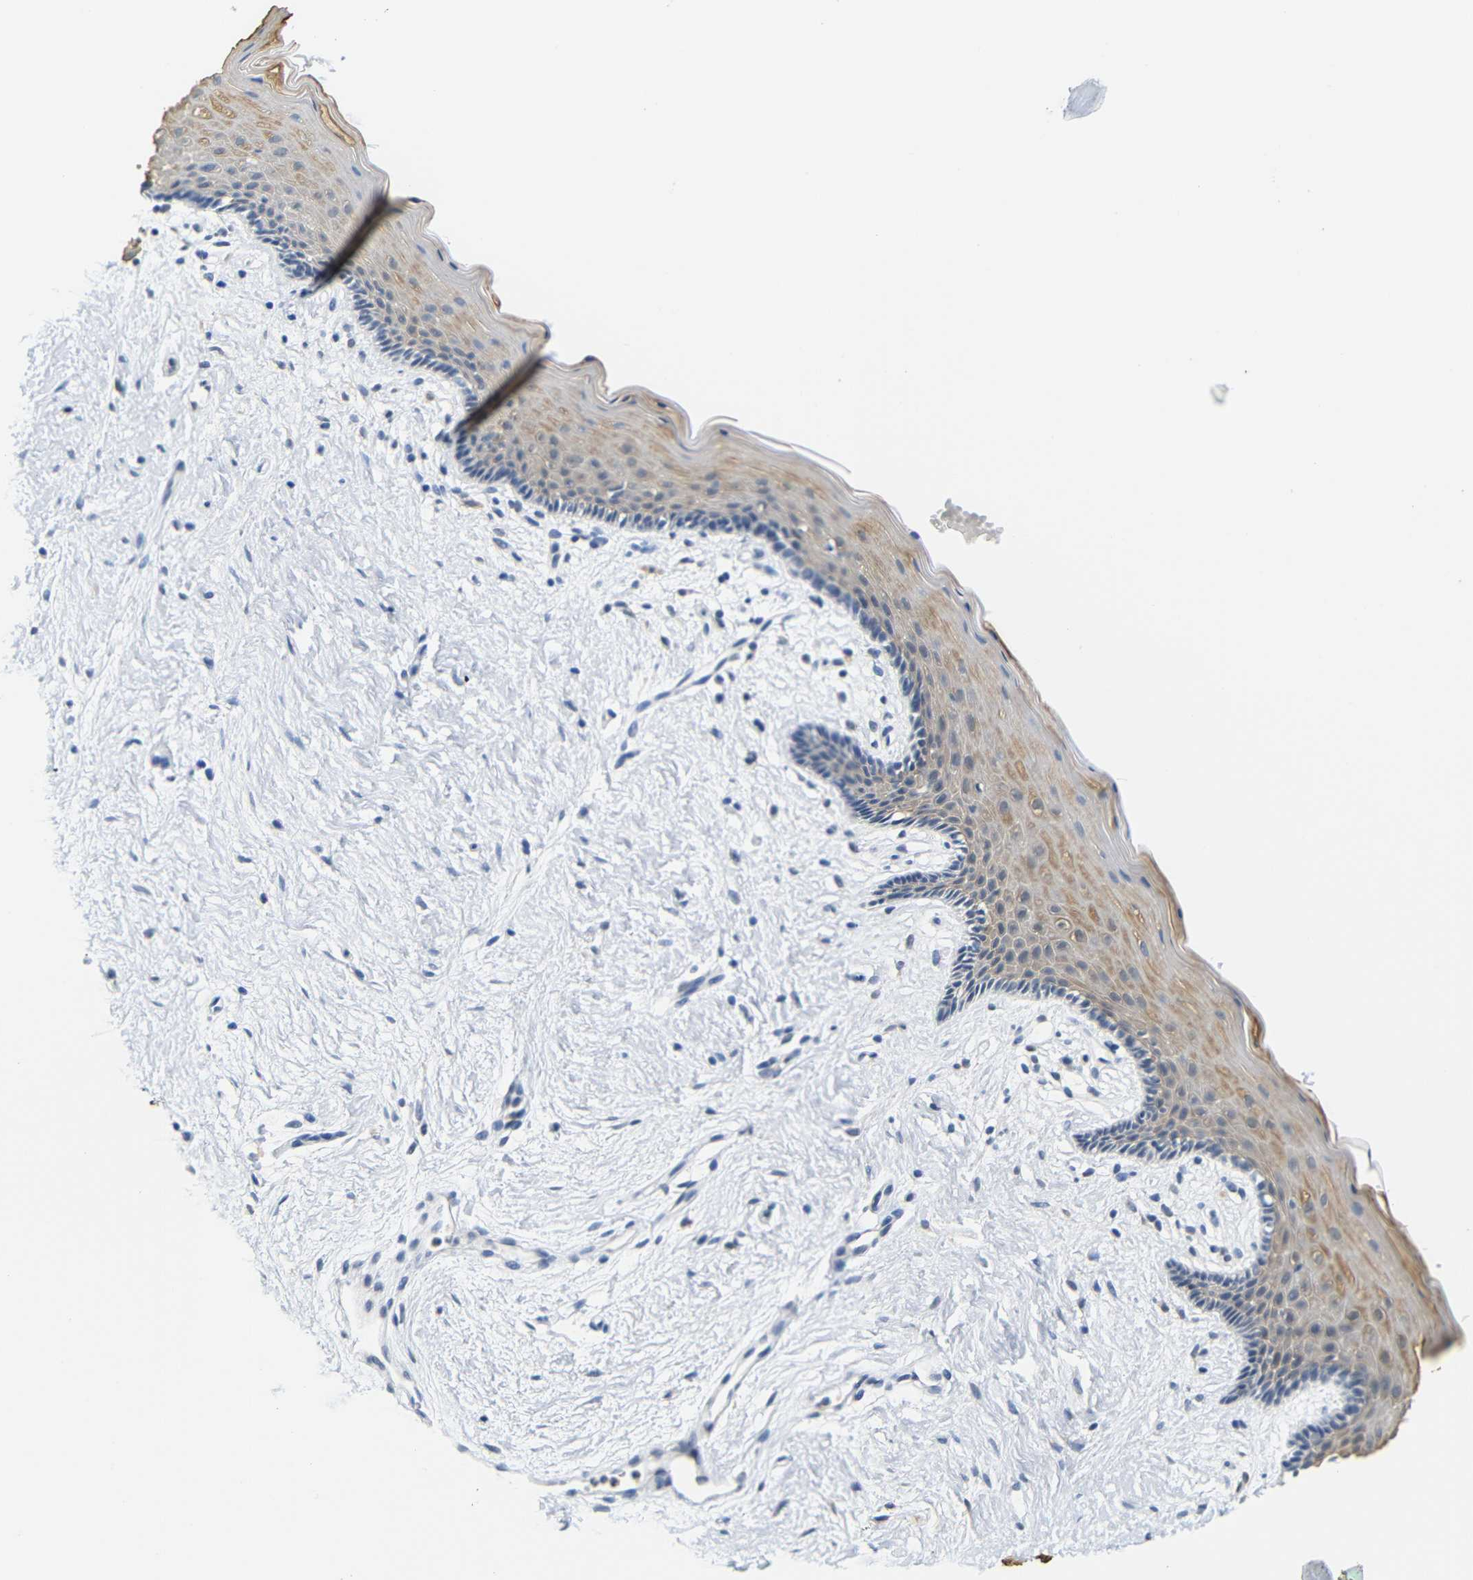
{"staining": {"intensity": "weak", "quantity": "25%-75%", "location": "cytoplasmic/membranous"}, "tissue": "vagina", "cell_type": "Squamous epithelial cells", "image_type": "normal", "snomed": [{"axis": "morphology", "description": "Normal tissue, NOS"}, {"axis": "topography", "description": "Vagina"}], "caption": "The image shows a brown stain indicating the presence of a protein in the cytoplasmic/membranous of squamous epithelial cells in vagina. (DAB = brown stain, brightfield microscopy at high magnification).", "gene": "GJA5", "patient": {"sex": "female", "age": 44}}